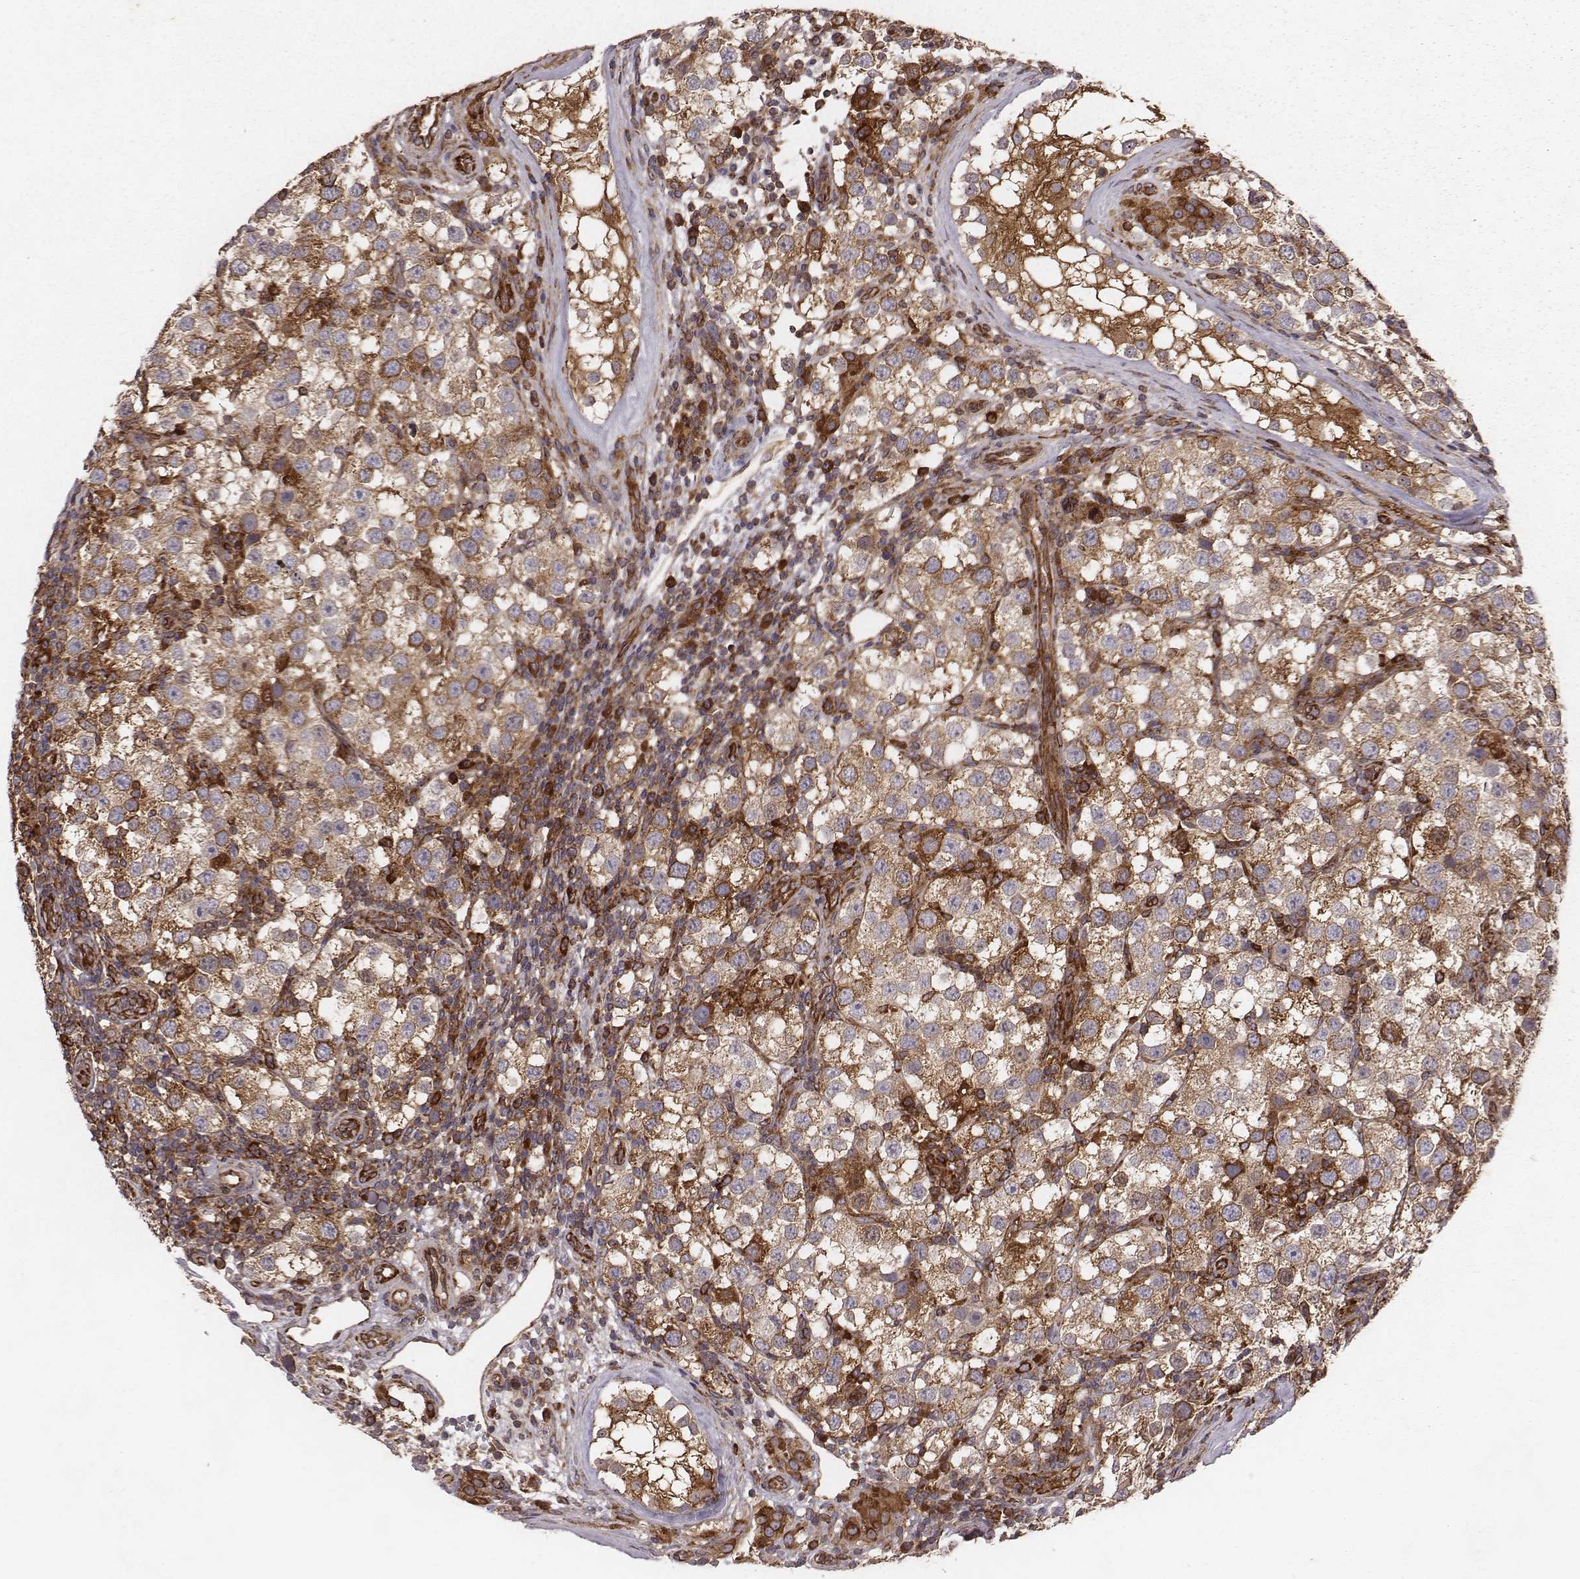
{"staining": {"intensity": "moderate", "quantity": ">75%", "location": "cytoplasmic/membranous"}, "tissue": "testis cancer", "cell_type": "Tumor cells", "image_type": "cancer", "snomed": [{"axis": "morphology", "description": "Seminoma, NOS"}, {"axis": "topography", "description": "Testis"}], "caption": "Immunohistochemistry (IHC) histopathology image of testis cancer (seminoma) stained for a protein (brown), which displays medium levels of moderate cytoplasmic/membranous positivity in about >75% of tumor cells.", "gene": "TXLNA", "patient": {"sex": "male", "age": 37}}